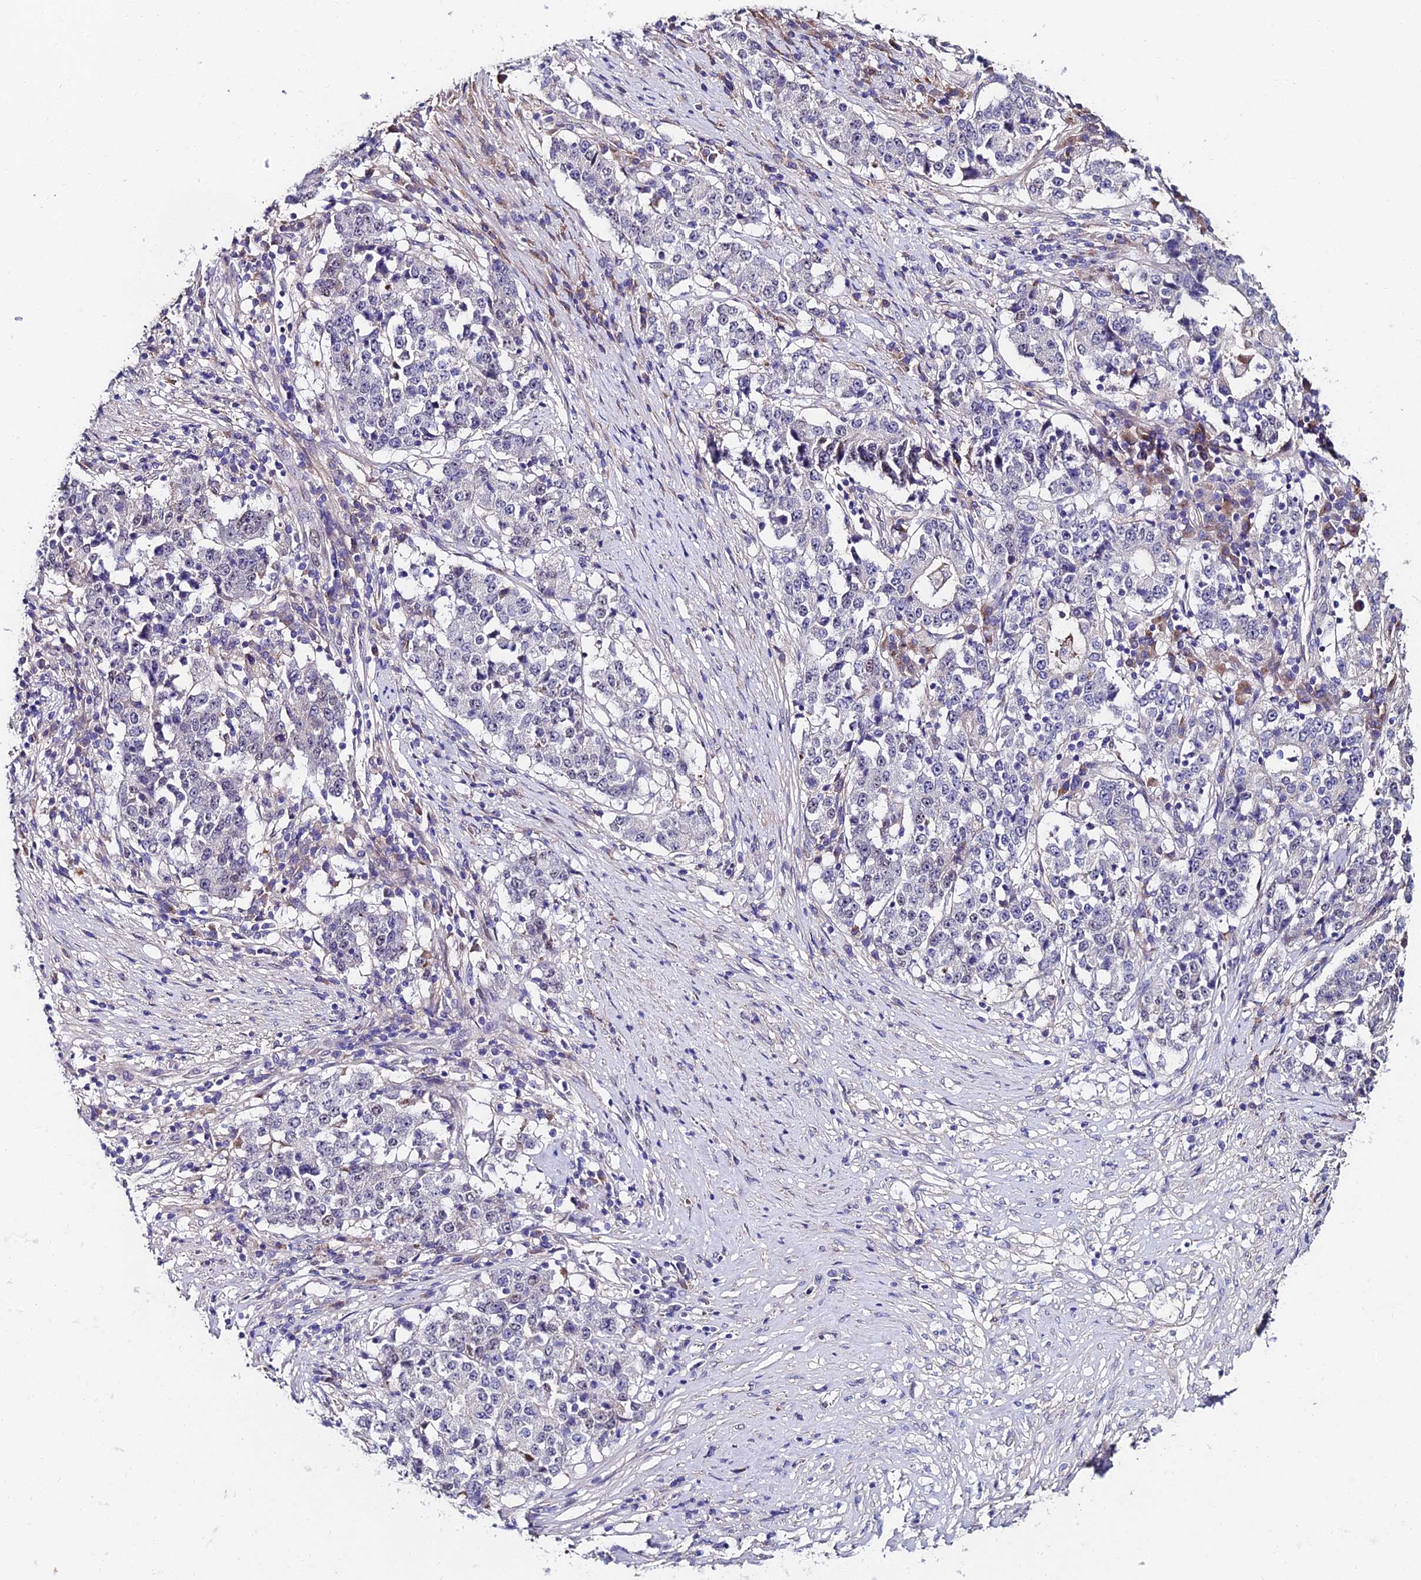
{"staining": {"intensity": "negative", "quantity": "none", "location": "none"}, "tissue": "stomach cancer", "cell_type": "Tumor cells", "image_type": "cancer", "snomed": [{"axis": "morphology", "description": "Adenocarcinoma, NOS"}, {"axis": "topography", "description": "Stomach"}], "caption": "This photomicrograph is of stomach cancer stained with immunohistochemistry to label a protein in brown with the nuclei are counter-stained blue. There is no staining in tumor cells.", "gene": "TRIM24", "patient": {"sex": "male", "age": 59}}